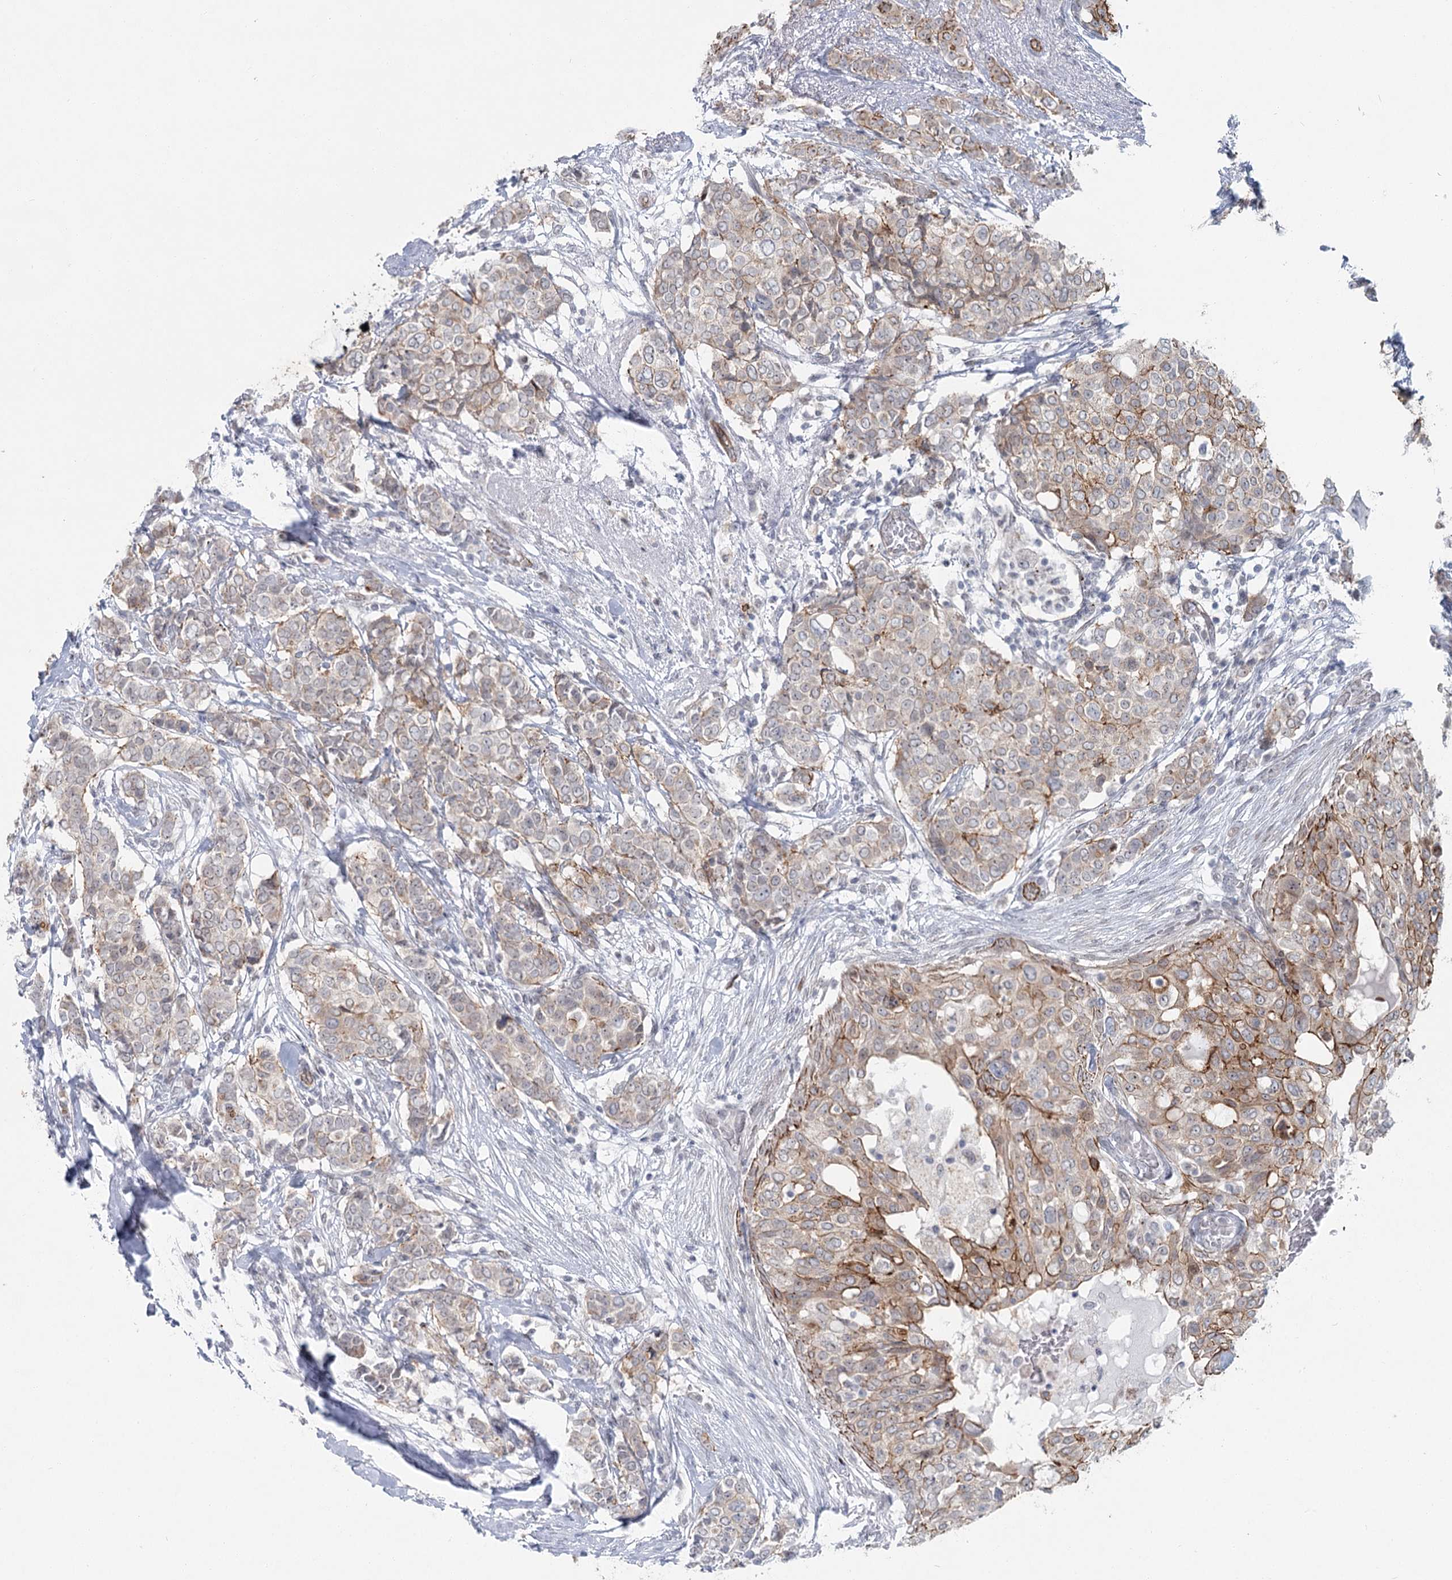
{"staining": {"intensity": "moderate", "quantity": "25%-75%", "location": "cytoplasmic/membranous"}, "tissue": "breast cancer", "cell_type": "Tumor cells", "image_type": "cancer", "snomed": [{"axis": "morphology", "description": "Lobular carcinoma"}, {"axis": "topography", "description": "Breast"}], "caption": "This is an image of immunohistochemistry (IHC) staining of breast lobular carcinoma, which shows moderate expression in the cytoplasmic/membranous of tumor cells.", "gene": "ABHD8", "patient": {"sex": "female", "age": 51}}